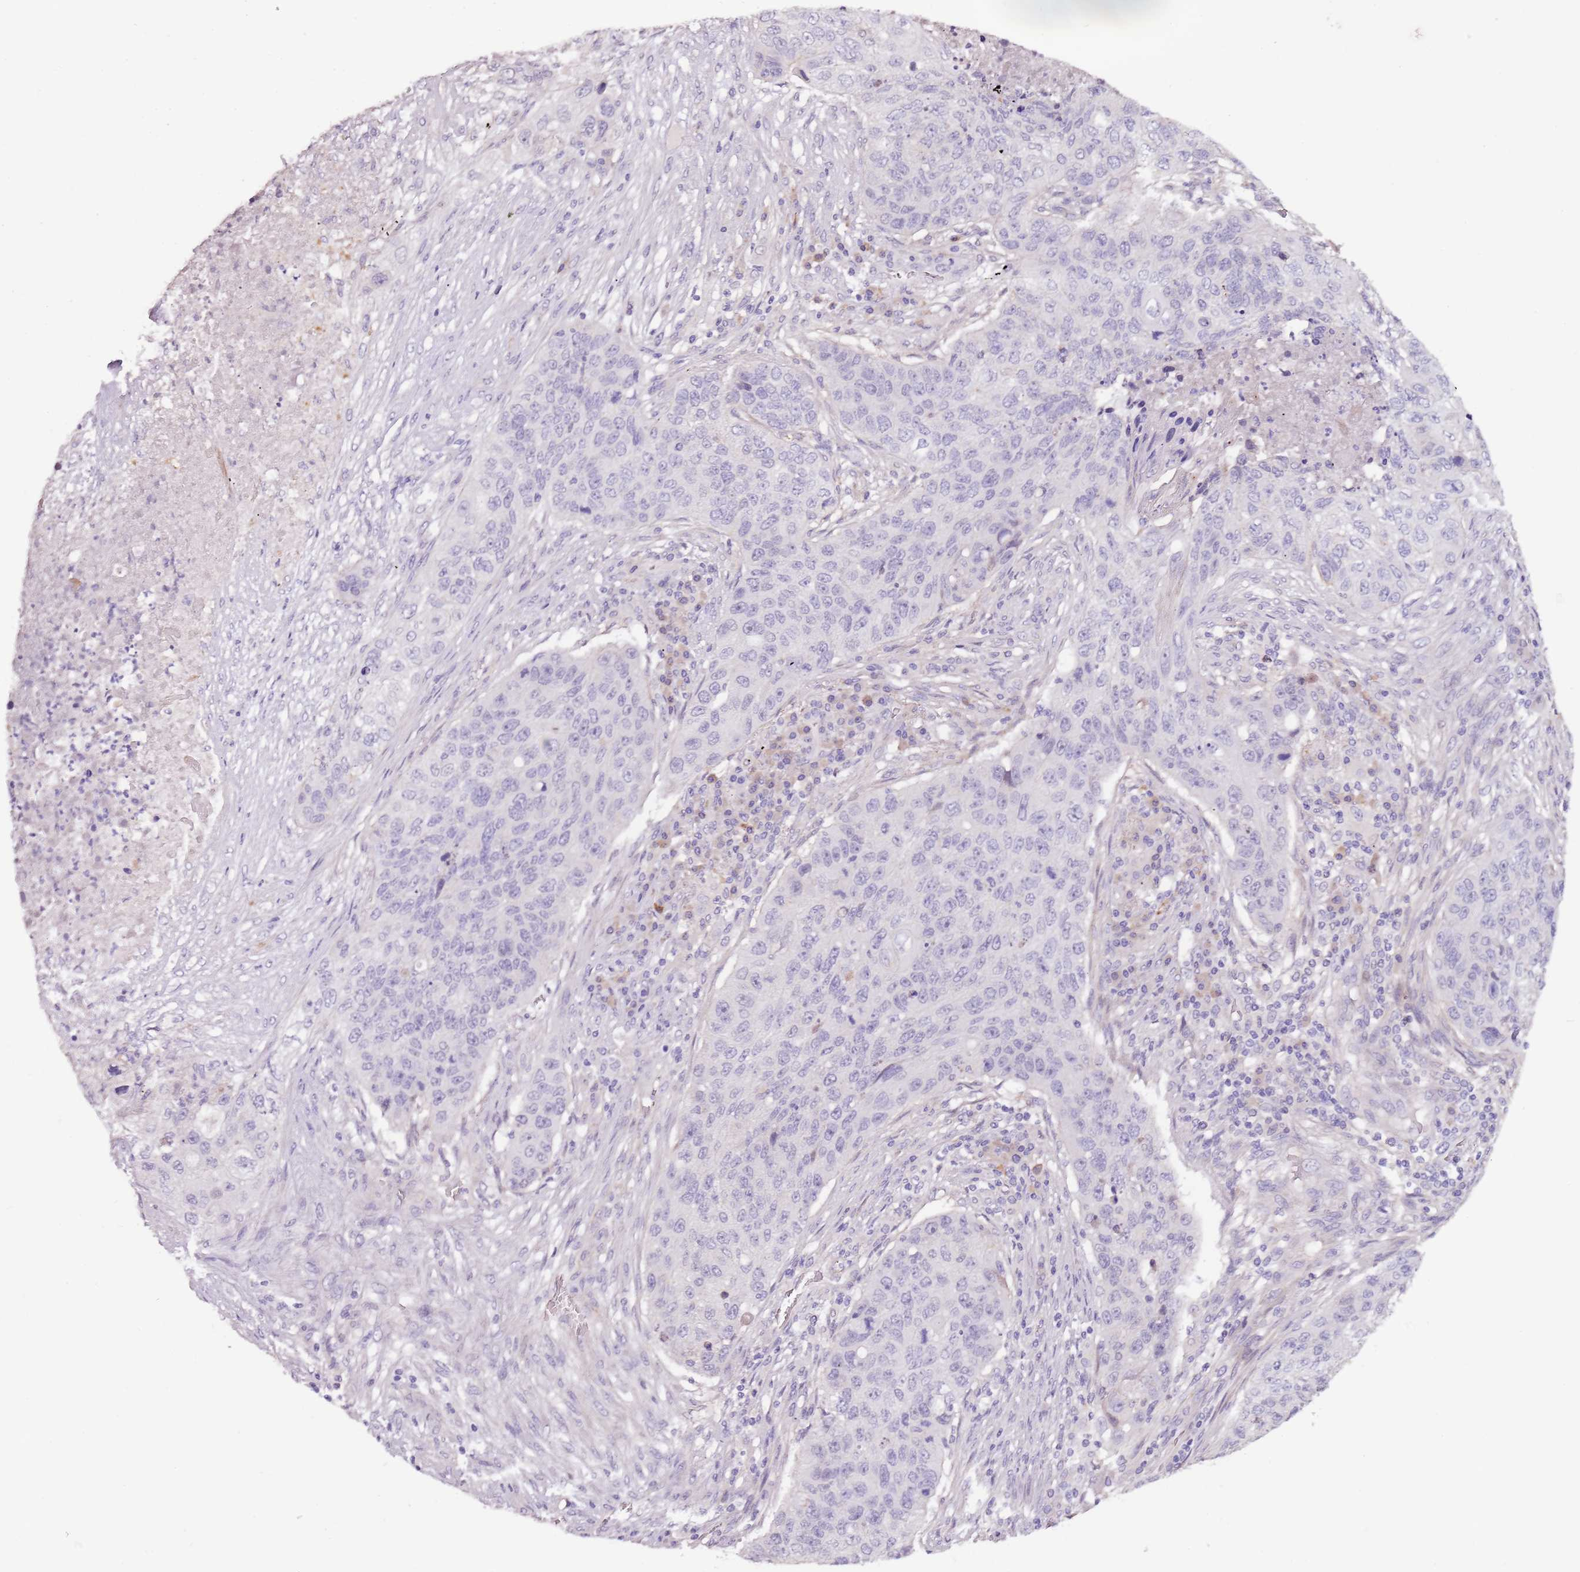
{"staining": {"intensity": "negative", "quantity": "none", "location": "none"}, "tissue": "lung cancer", "cell_type": "Tumor cells", "image_type": "cancer", "snomed": [{"axis": "morphology", "description": "Squamous cell carcinoma, NOS"}, {"axis": "topography", "description": "Lung"}], "caption": "IHC of human lung squamous cell carcinoma demonstrates no expression in tumor cells. The staining is performed using DAB brown chromogen with nuclei counter-stained in using hematoxylin.", "gene": "NKX2-3", "patient": {"sex": "female", "age": 63}}